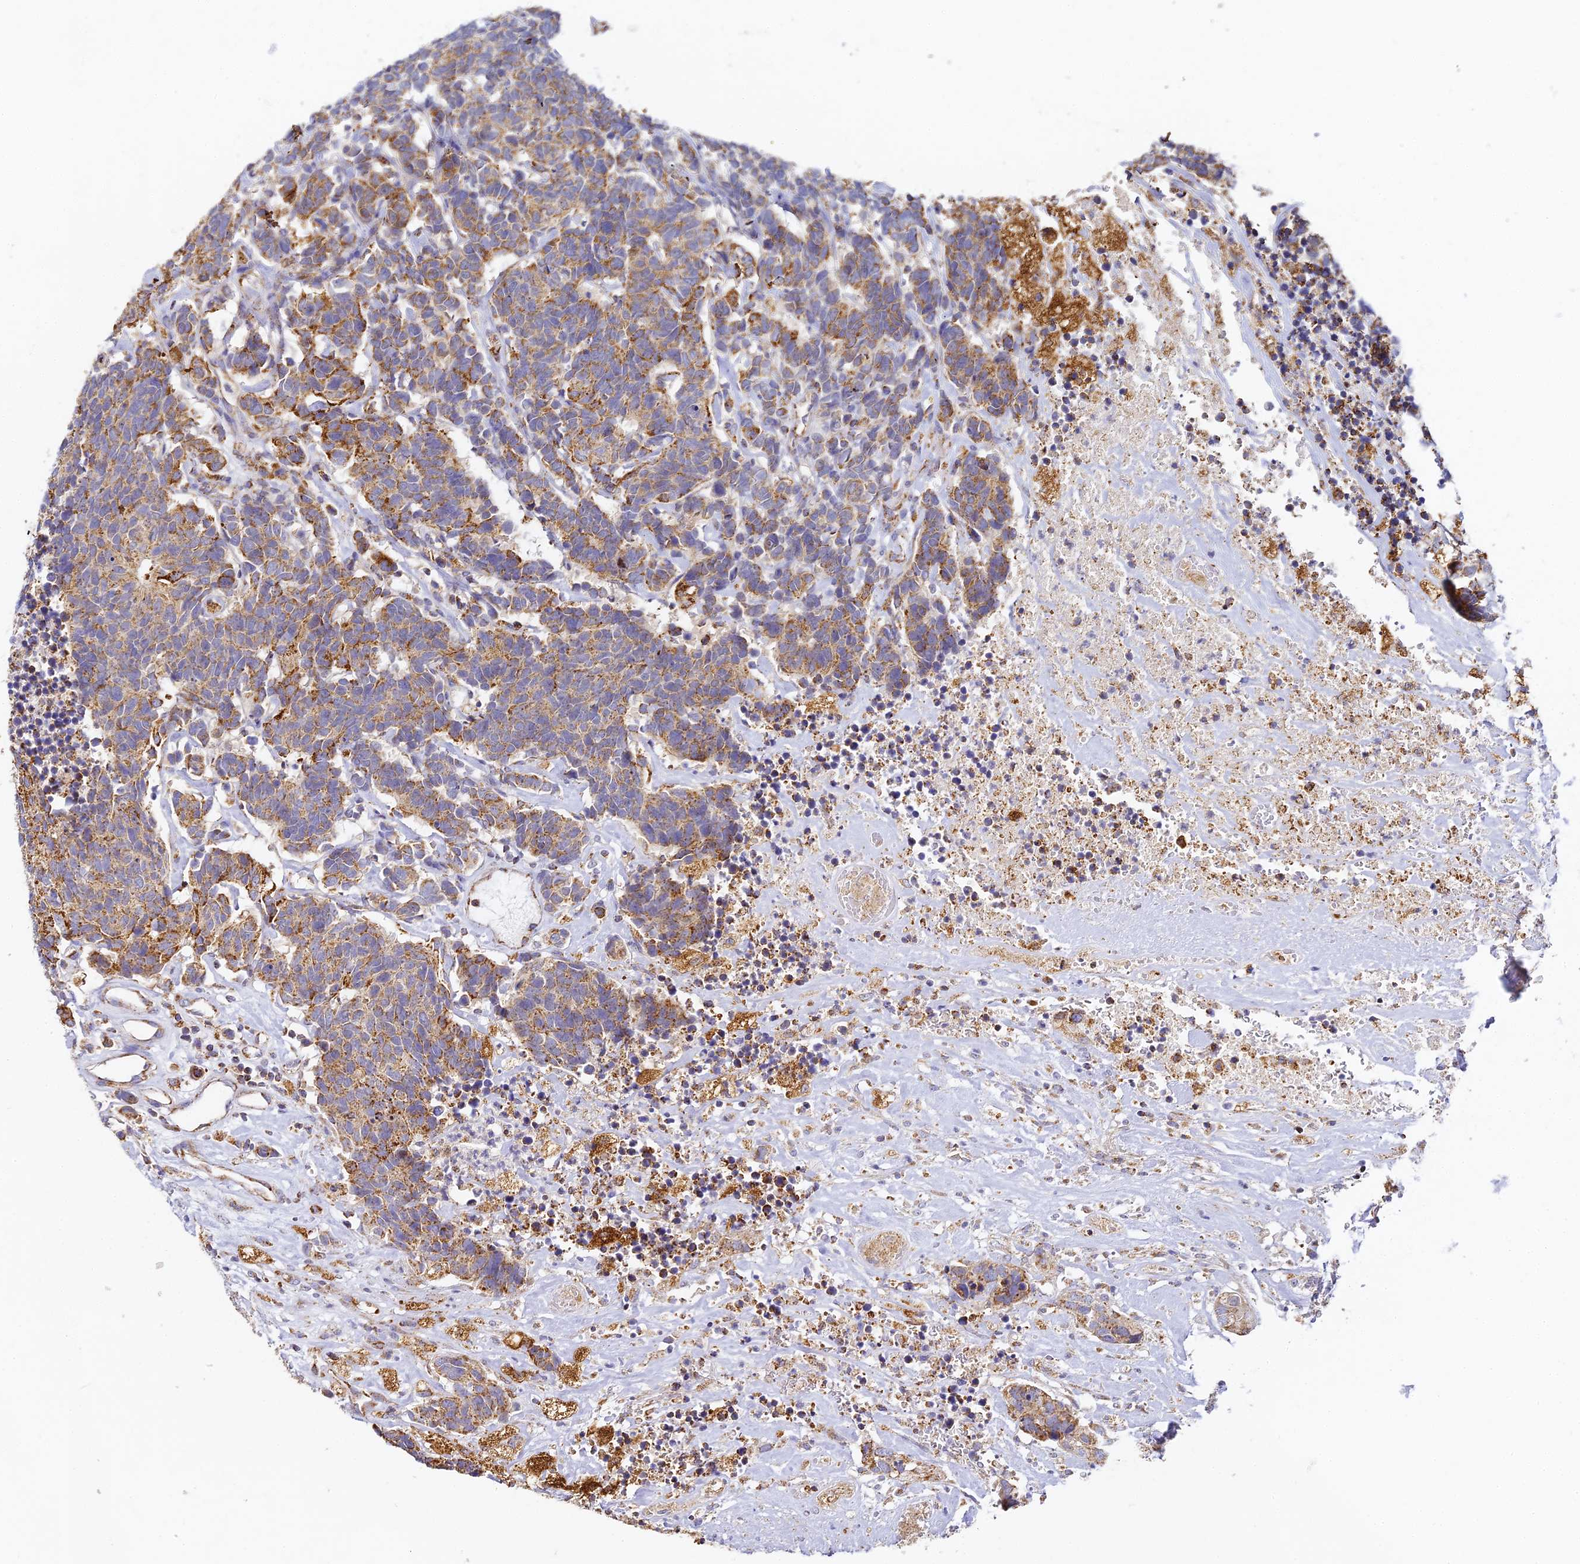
{"staining": {"intensity": "moderate", "quantity": ">75%", "location": "cytoplasmic/membranous"}, "tissue": "carcinoid", "cell_type": "Tumor cells", "image_type": "cancer", "snomed": [{"axis": "morphology", "description": "Carcinoma, NOS"}, {"axis": "morphology", "description": "Carcinoid, malignant, NOS"}, {"axis": "topography", "description": "Urinary bladder"}], "caption": "Carcinoid tissue demonstrates moderate cytoplasmic/membranous staining in about >75% of tumor cells, visualized by immunohistochemistry.", "gene": "DONSON", "patient": {"sex": "male", "age": 57}}